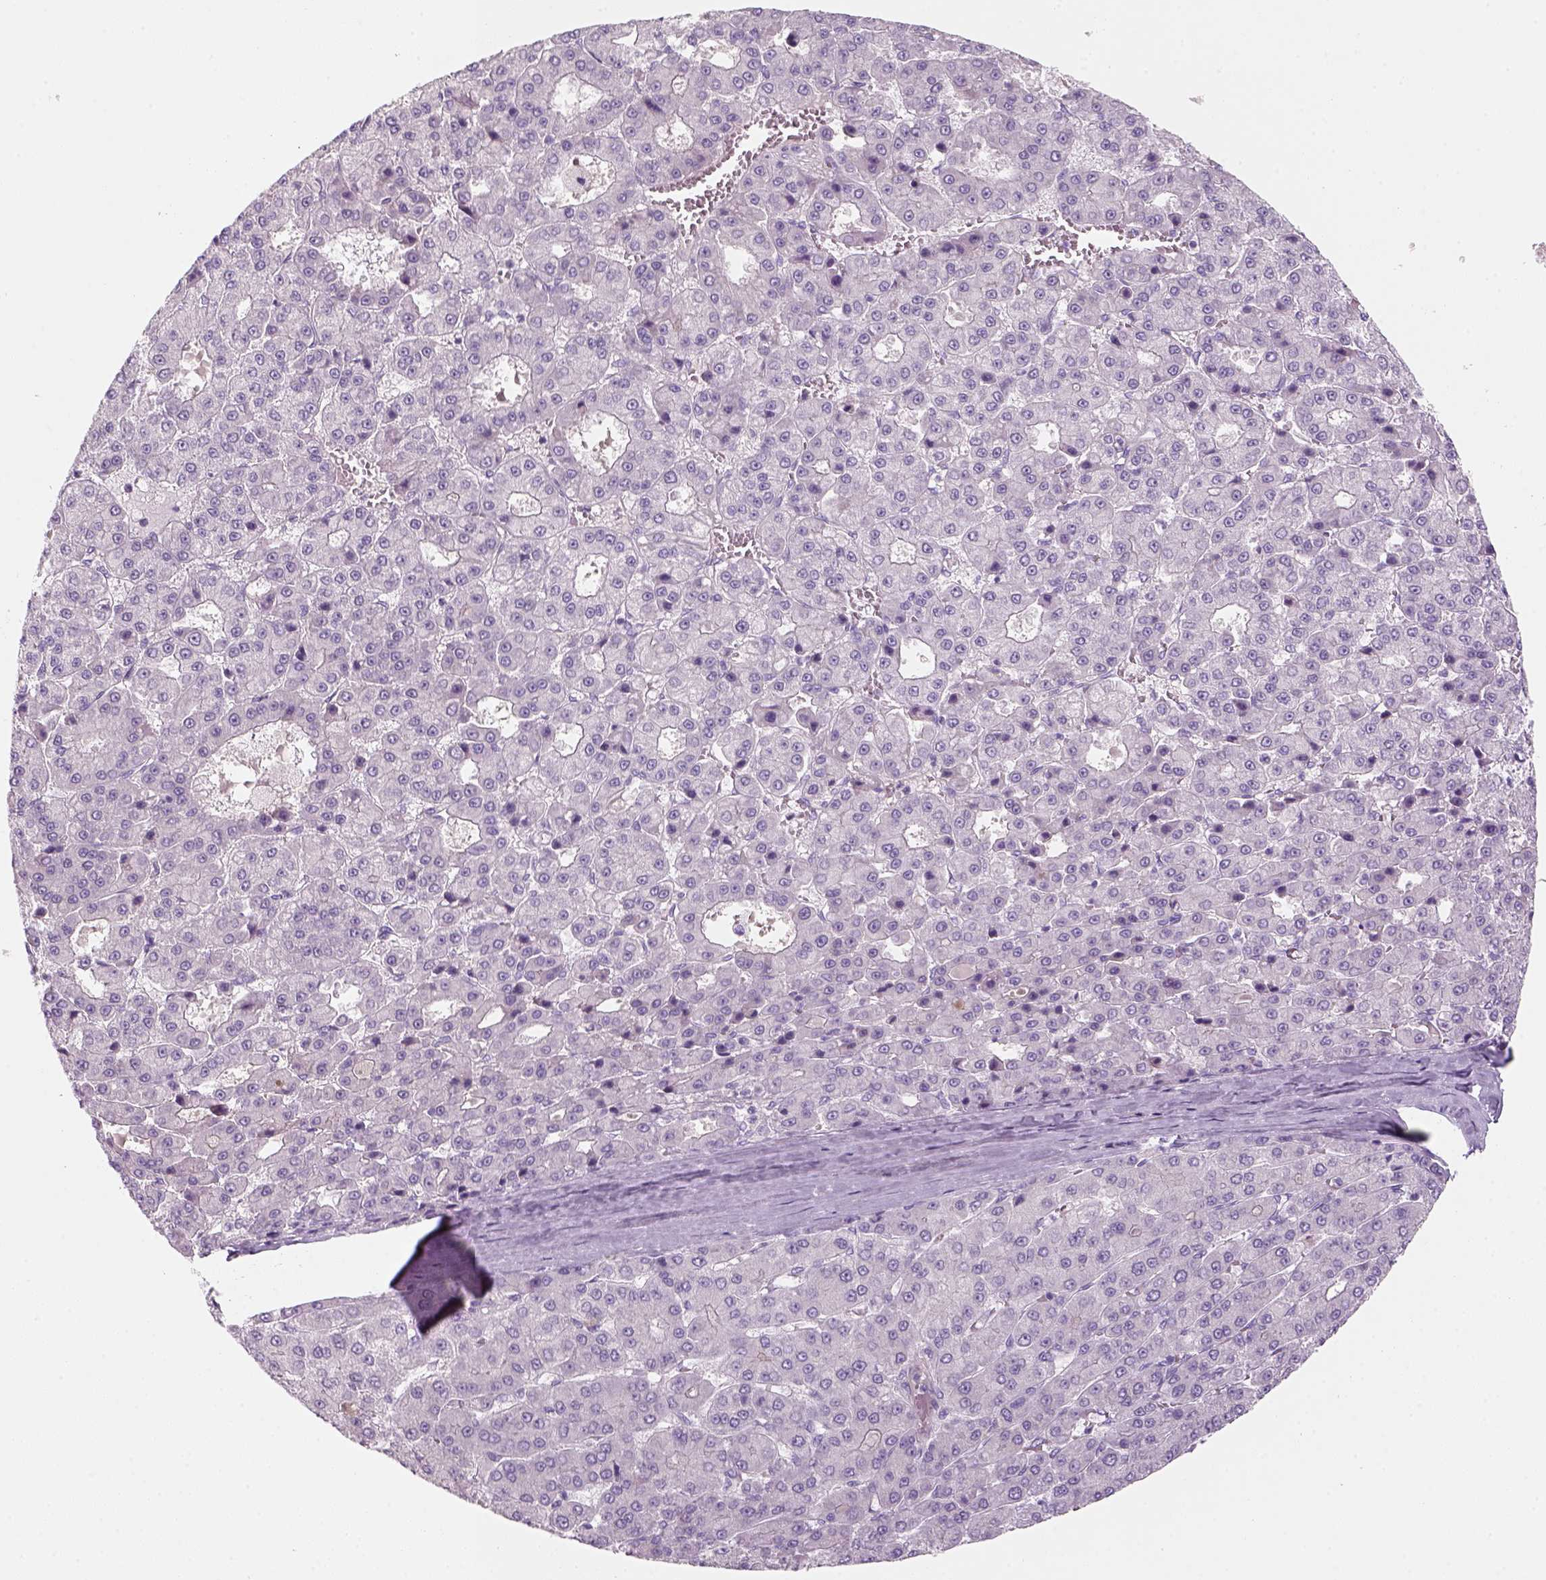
{"staining": {"intensity": "negative", "quantity": "none", "location": "none"}, "tissue": "liver cancer", "cell_type": "Tumor cells", "image_type": "cancer", "snomed": [{"axis": "morphology", "description": "Carcinoma, Hepatocellular, NOS"}, {"axis": "topography", "description": "Liver"}], "caption": "This is an immunohistochemistry (IHC) histopathology image of liver hepatocellular carcinoma. There is no expression in tumor cells.", "gene": "KRT25", "patient": {"sex": "male", "age": 70}}